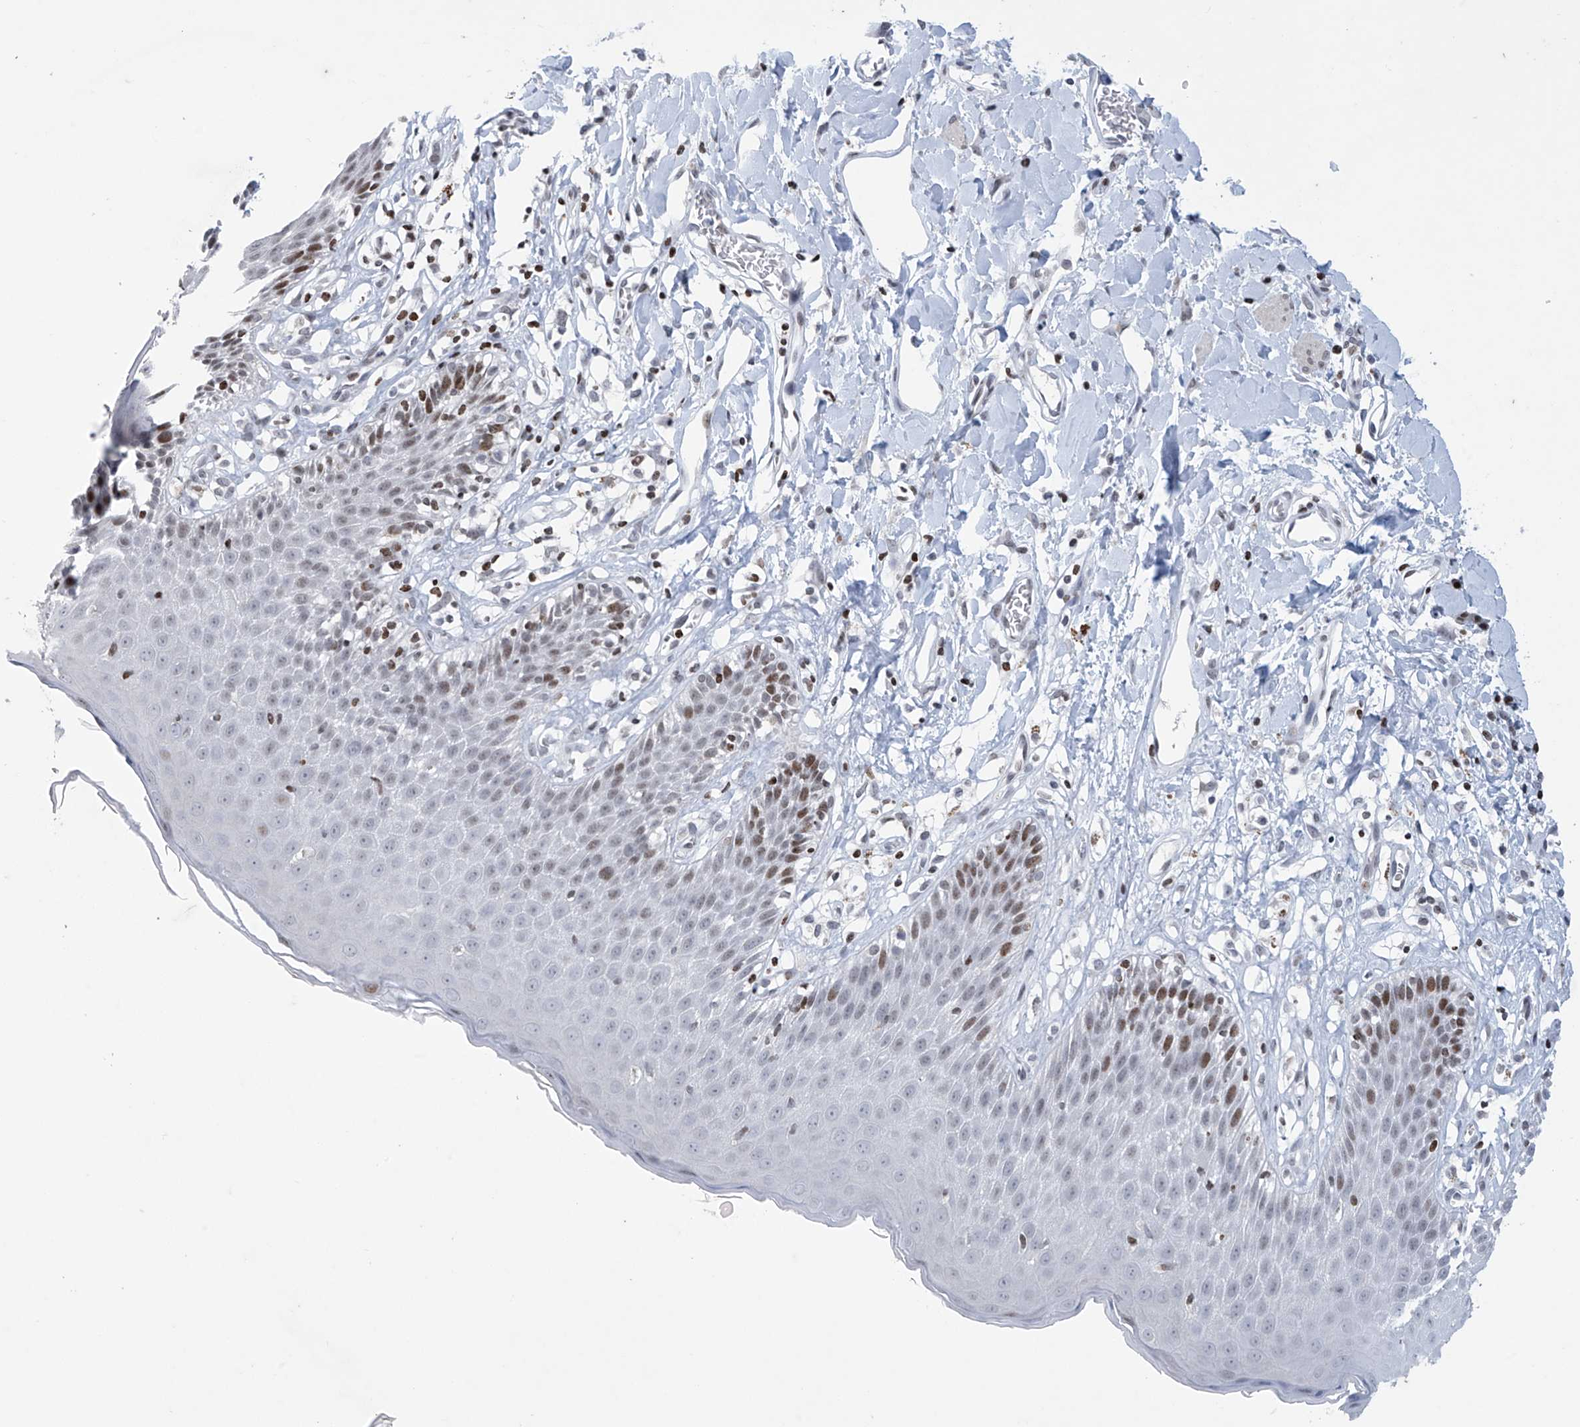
{"staining": {"intensity": "moderate", "quantity": "25%-75%", "location": "nuclear"}, "tissue": "skin", "cell_type": "Epidermal cells", "image_type": "normal", "snomed": [{"axis": "morphology", "description": "Normal tissue, NOS"}, {"axis": "topography", "description": "Vulva"}], "caption": "Immunohistochemical staining of unremarkable skin exhibits 25%-75% levels of moderate nuclear protein staining in approximately 25%-75% of epidermal cells.", "gene": "RFX7", "patient": {"sex": "female", "age": 68}}